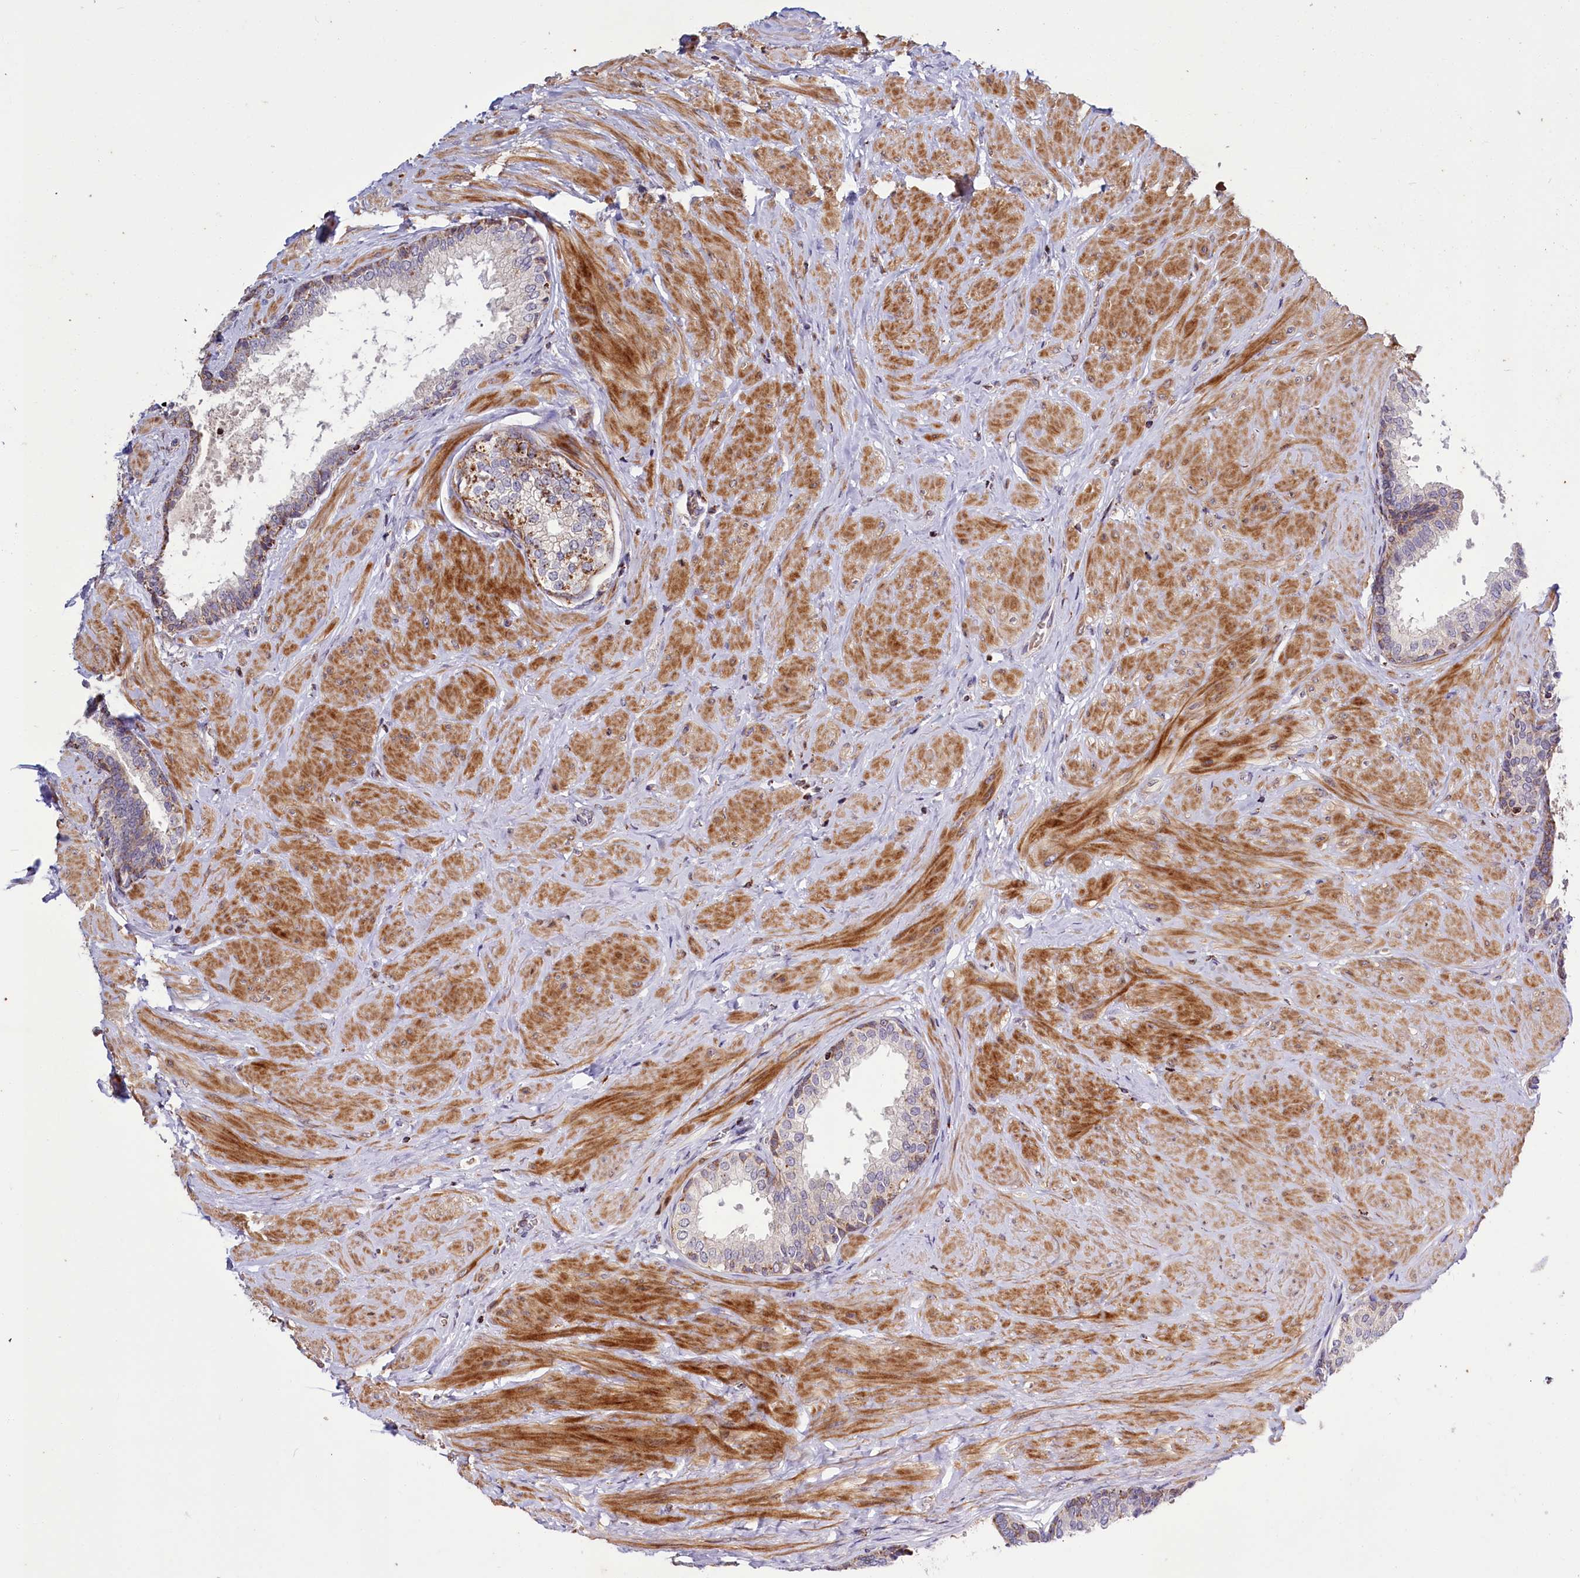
{"staining": {"intensity": "weak", "quantity": "25%-75%", "location": "cytoplasmic/membranous"}, "tissue": "prostate", "cell_type": "Glandular cells", "image_type": "normal", "snomed": [{"axis": "morphology", "description": "Normal tissue, NOS"}, {"axis": "topography", "description": "Prostate"}], "caption": "Prostate stained with a brown dye displays weak cytoplasmic/membranous positive positivity in about 25%-75% of glandular cells.", "gene": "DYNC2H1", "patient": {"sex": "male", "age": 48}}